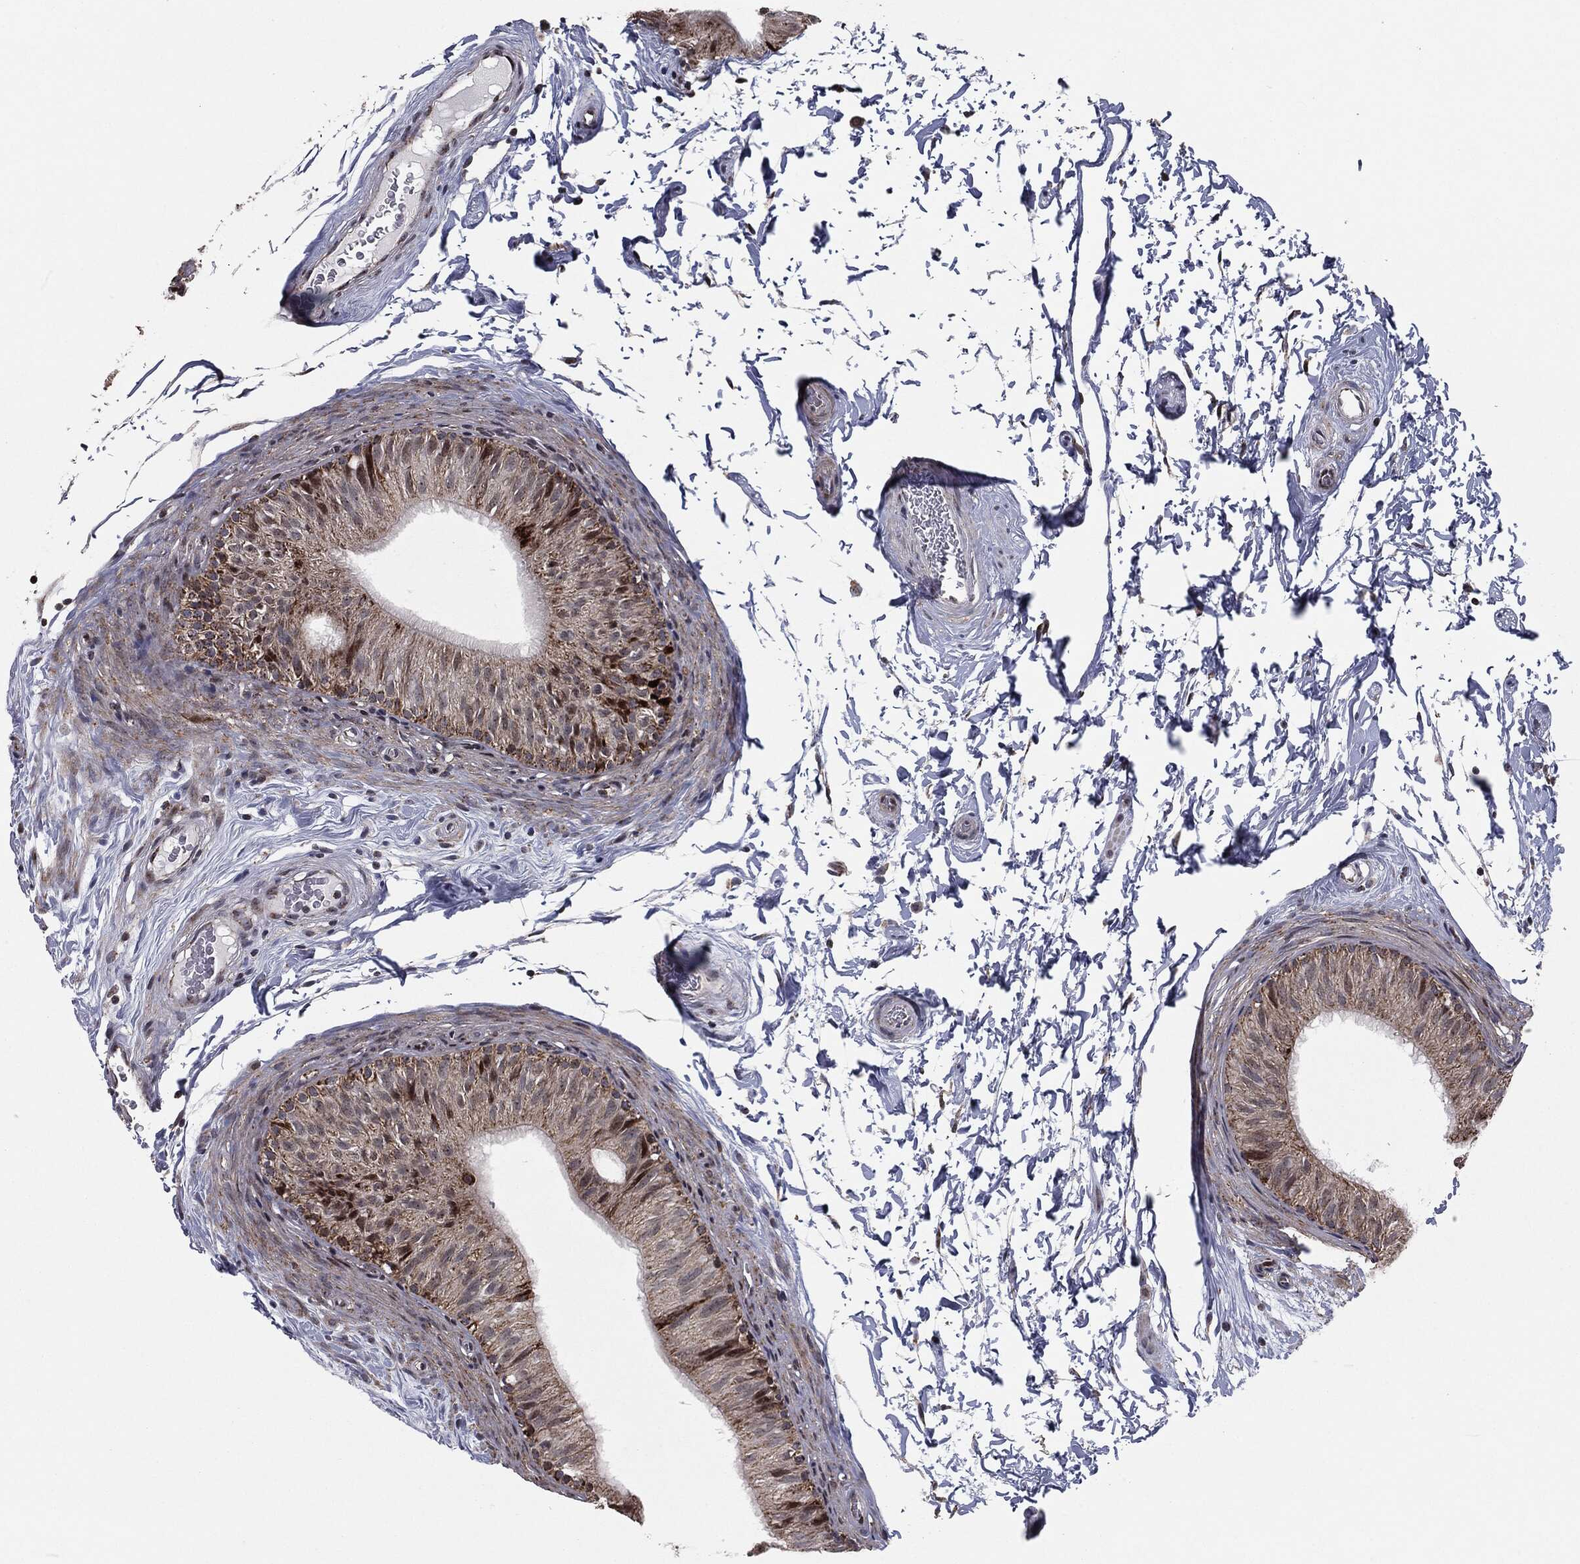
{"staining": {"intensity": "strong", "quantity": "<25%", "location": "cytoplasmic/membranous,nuclear"}, "tissue": "epididymis", "cell_type": "Glandular cells", "image_type": "normal", "snomed": [{"axis": "morphology", "description": "Normal tissue, NOS"}, {"axis": "topography", "description": "Epididymis"}], "caption": "The image demonstrates immunohistochemical staining of normal epididymis. There is strong cytoplasmic/membranous,nuclear staining is seen in about <25% of glandular cells. The staining is performed using DAB brown chromogen to label protein expression. The nuclei are counter-stained blue using hematoxylin.", "gene": "CHCHD2", "patient": {"sex": "male", "age": 34}}